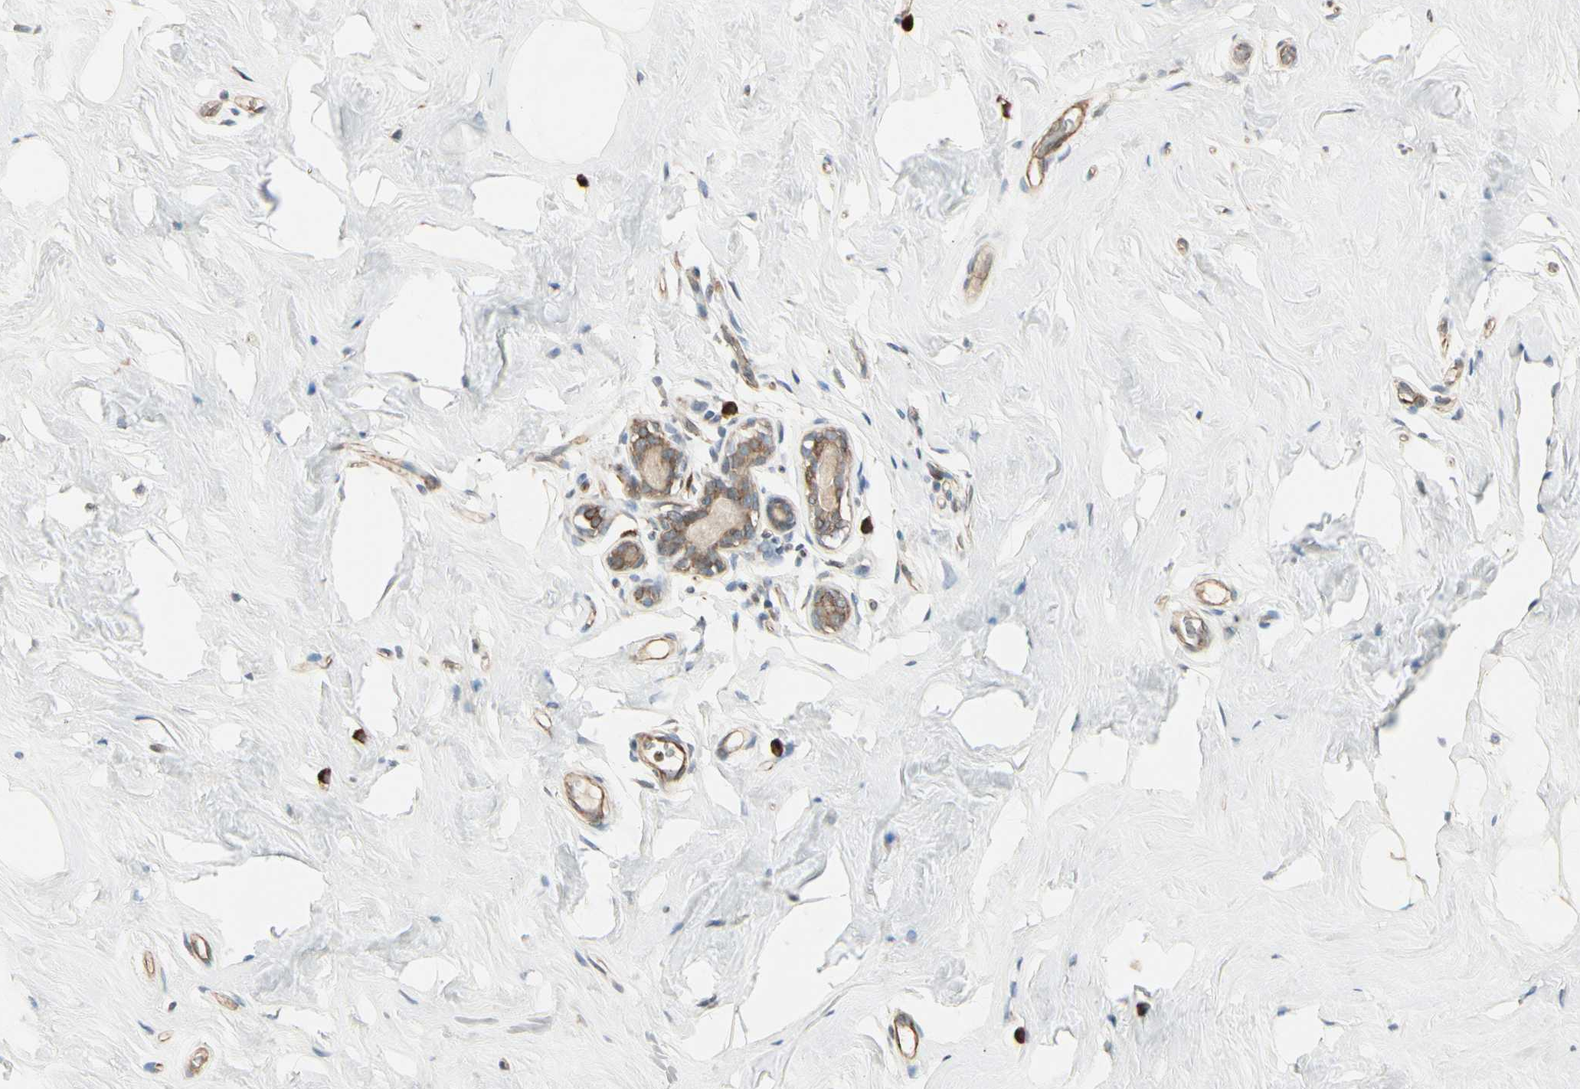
{"staining": {"intensity": "negative", "quantity": "none", "location": "none"}, "tissue": "breast", "cell_type": "Adipocytes", "image_type": "normal", "snomed": [{"axis": "morphology", "description": "Normal tissue, NOS"}, {"axis": "topography", "description": "Breast"}], "caption": "Breast stained for a protein using IHC demonstrates no positivity adipocytes.", "gene": "NUCB2", "patient": {"sex": "female", "age": 75}}